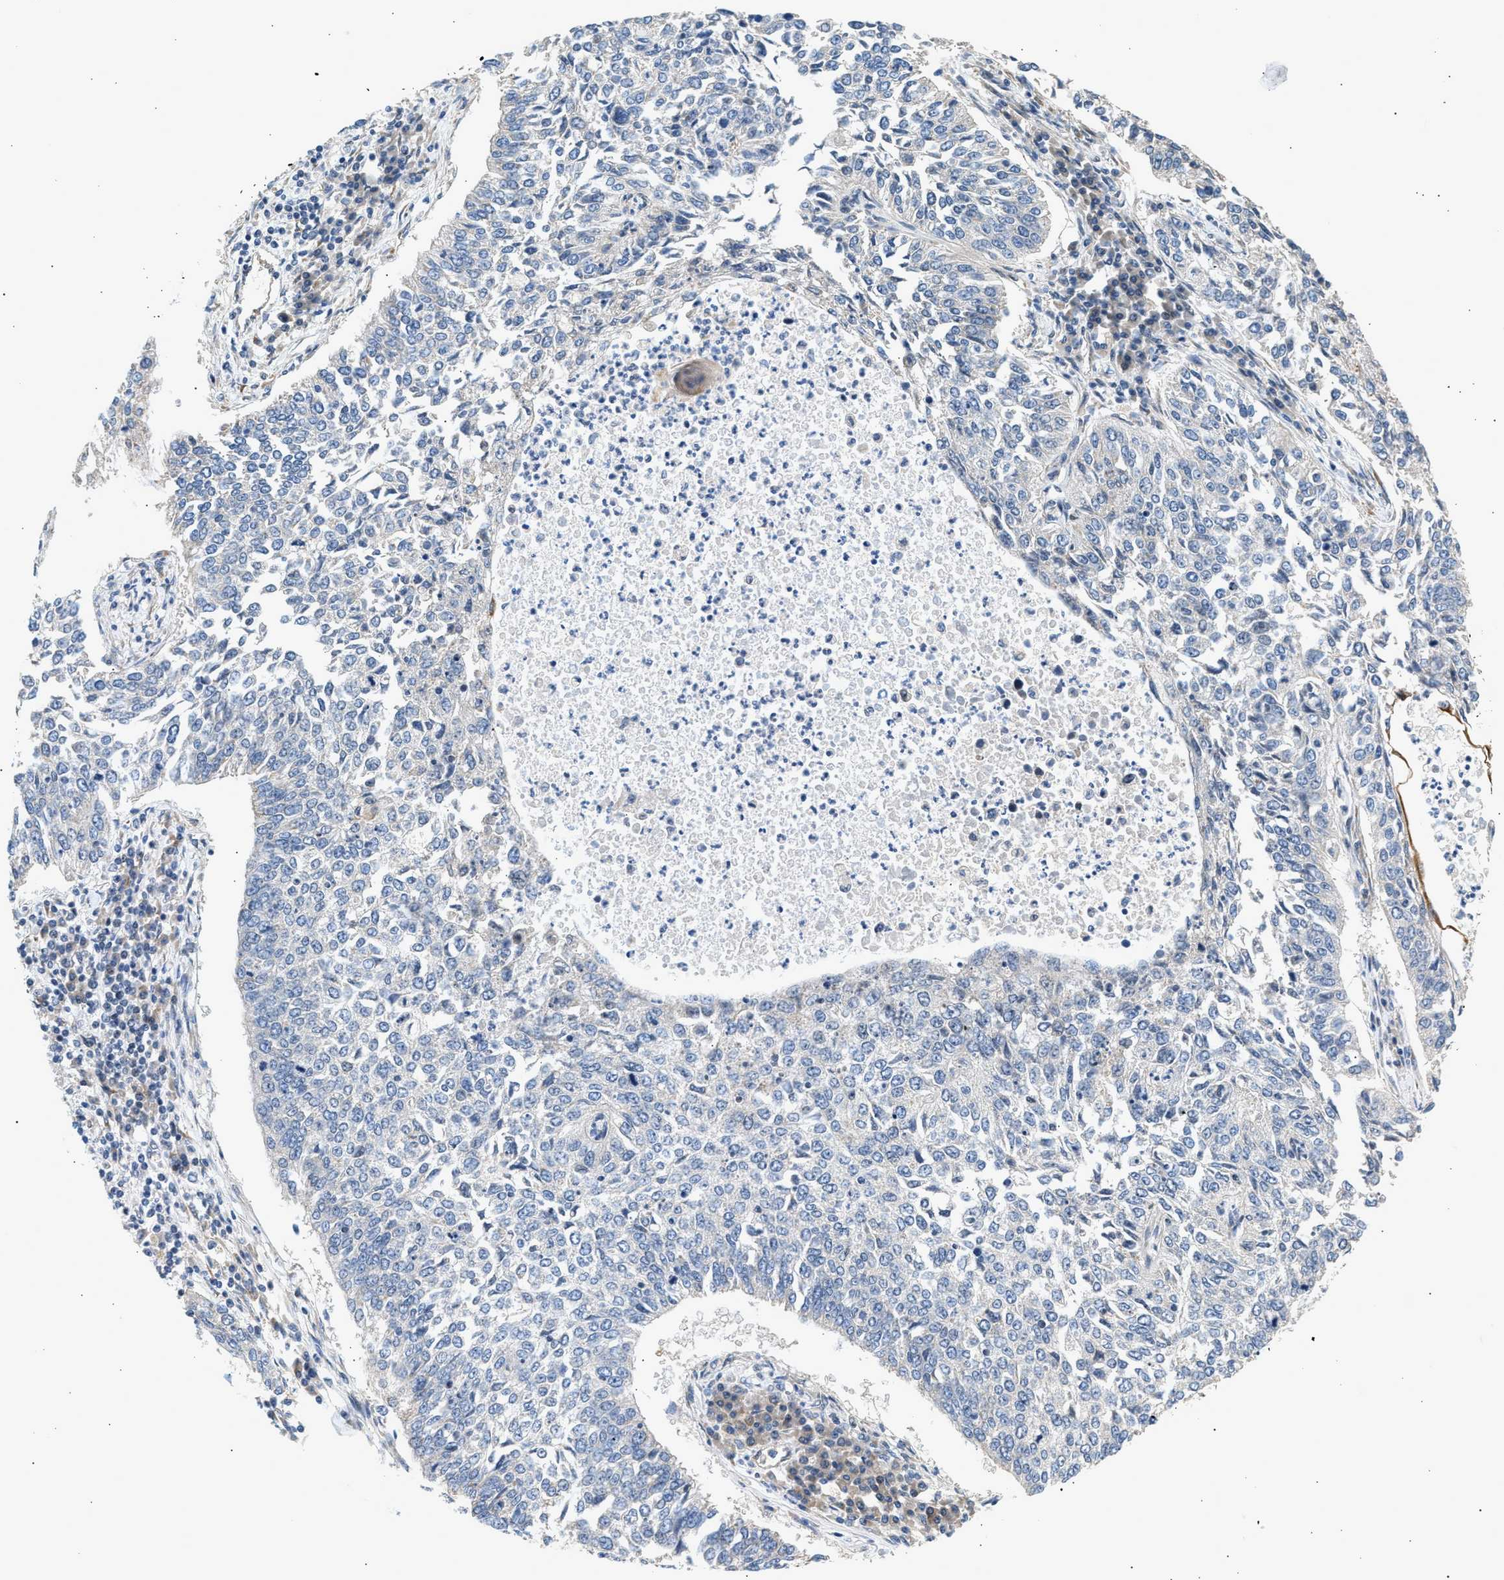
{"staining": {"intensity": "negative", "quantity": "none", "location": "none"}, "tissue": "lung cancer", "cell_type": "Tumor cells", "image_type": "cancer", "snomed": [{"axis": "morphology", "description": "Normal tissue, NOS"}, {"axis": "morphology", "description": "Squamous cell carcinoma, NOS"}, {"axis": "topography", "description": "Cartilage tissue"}, {"axis": "topography", "description": "Bronchus"}, {"axis": "topography", "description": "Lung"}], "caption": "IHC photomicrograph of neoplastic tissue: lung cancer (squamous cell carcinoma) stained with DAB (3,3'-diaminobenzidine) shows no significant protein positivity in tumor cells.", "gene": "WDR31", "patient": {"sex": "female", "age": 49}}